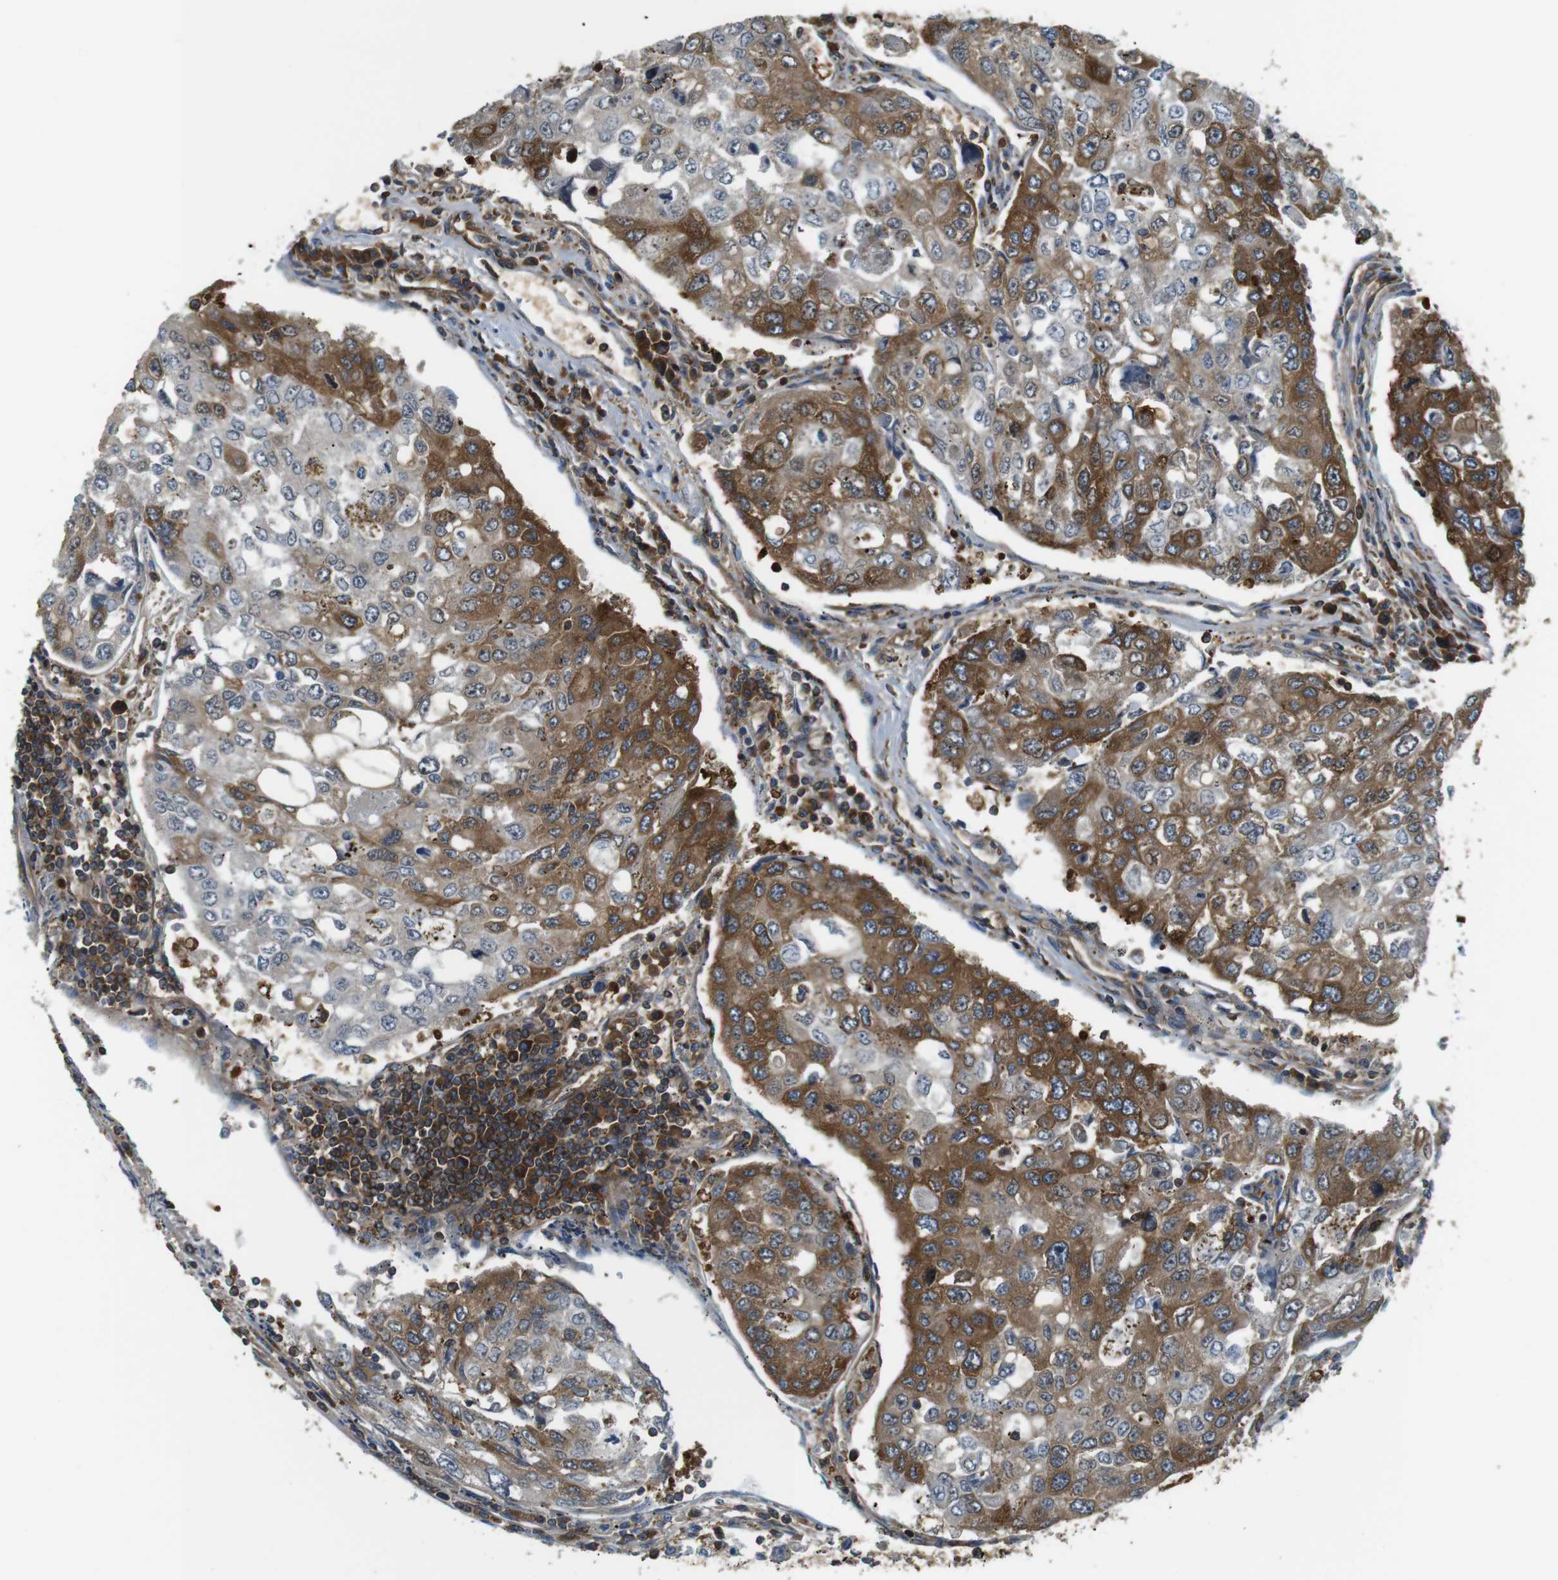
{"staining": {"intensity": "moderate", "quantity": "25%-75%", "location": "cytoplasmic/membranous"}, "tissue": "urothelial cancer", "cell_type": "Tumor cells", "image_type": "cancer", "snomed": [{"axis": "morphology", "description": "Urothelial carcinoma, High grade"}, {"axis": "topography", "description": "Lymph node"}, {"axis": "topography", "description": "Urinary bladder"}], "caption": "Moderate cytoplasmic/membranous expression is identified in approximately 25%-75% of tumor cells in urothelial cancer.", "gene": "TSC1", "patient": {"sex": "male", "age": 51}}